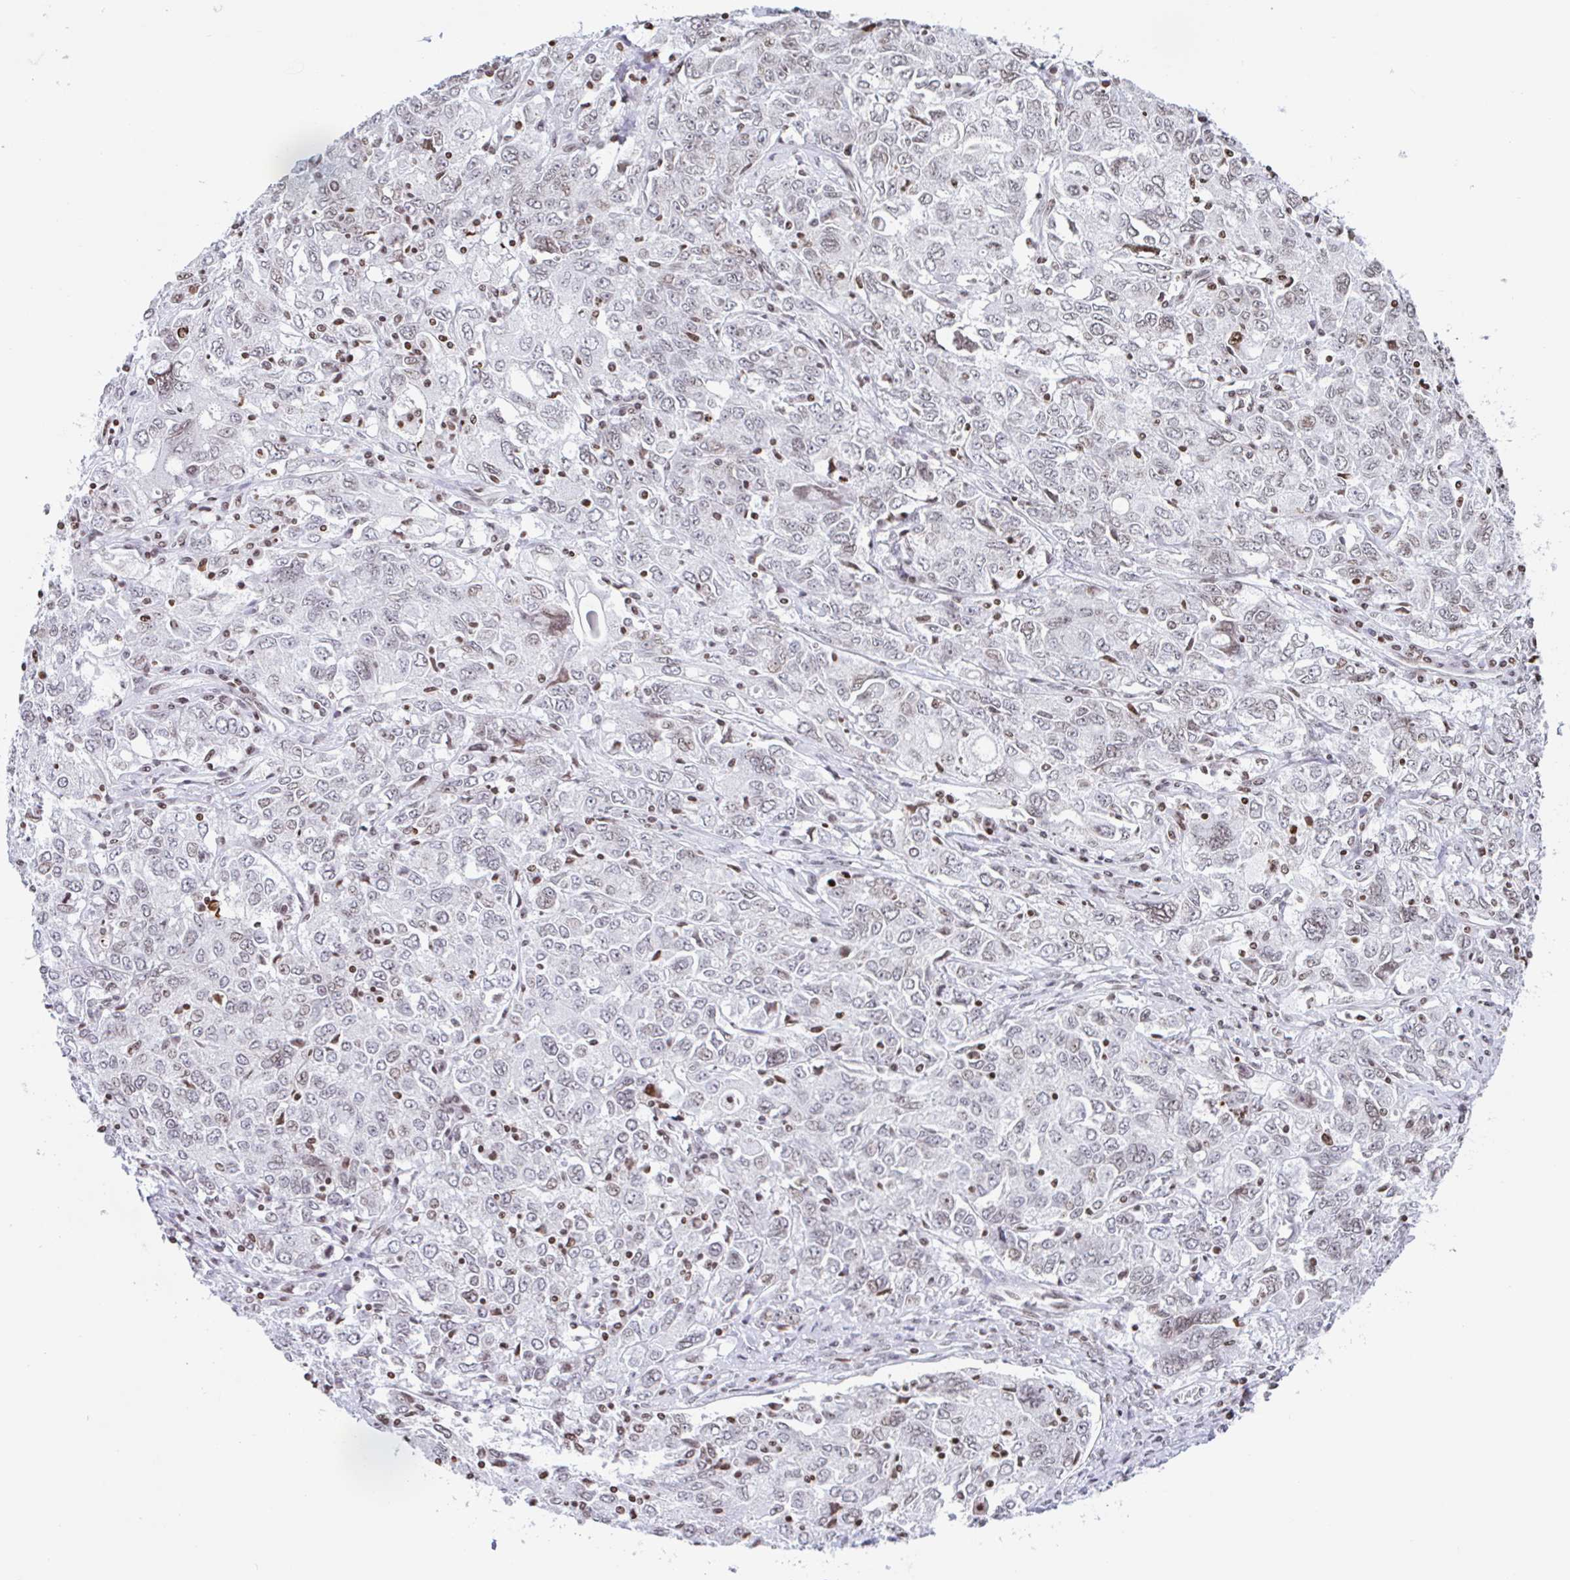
{"staining": {"intensity": "weak", "quantity": "25%-75%", "location": "nuclear"}, "tissue": "ovarian cancer", "cell_type": "Tumor cells", "image_type": "cancer", "snomed": [{"axis": "morphology", "description": "Carcinoma, endometroid"}, {"axis": "topography", "description": "Ovary"}], "caption": "Immunohistochemical staining of human endometroid carcinoma (ovarian) exhibits low levels of weak nuclear protein staining in about 25%-75% of tumor cells.", "gene": "NOL6", "patient": {"sex": "female", "age": 62}}